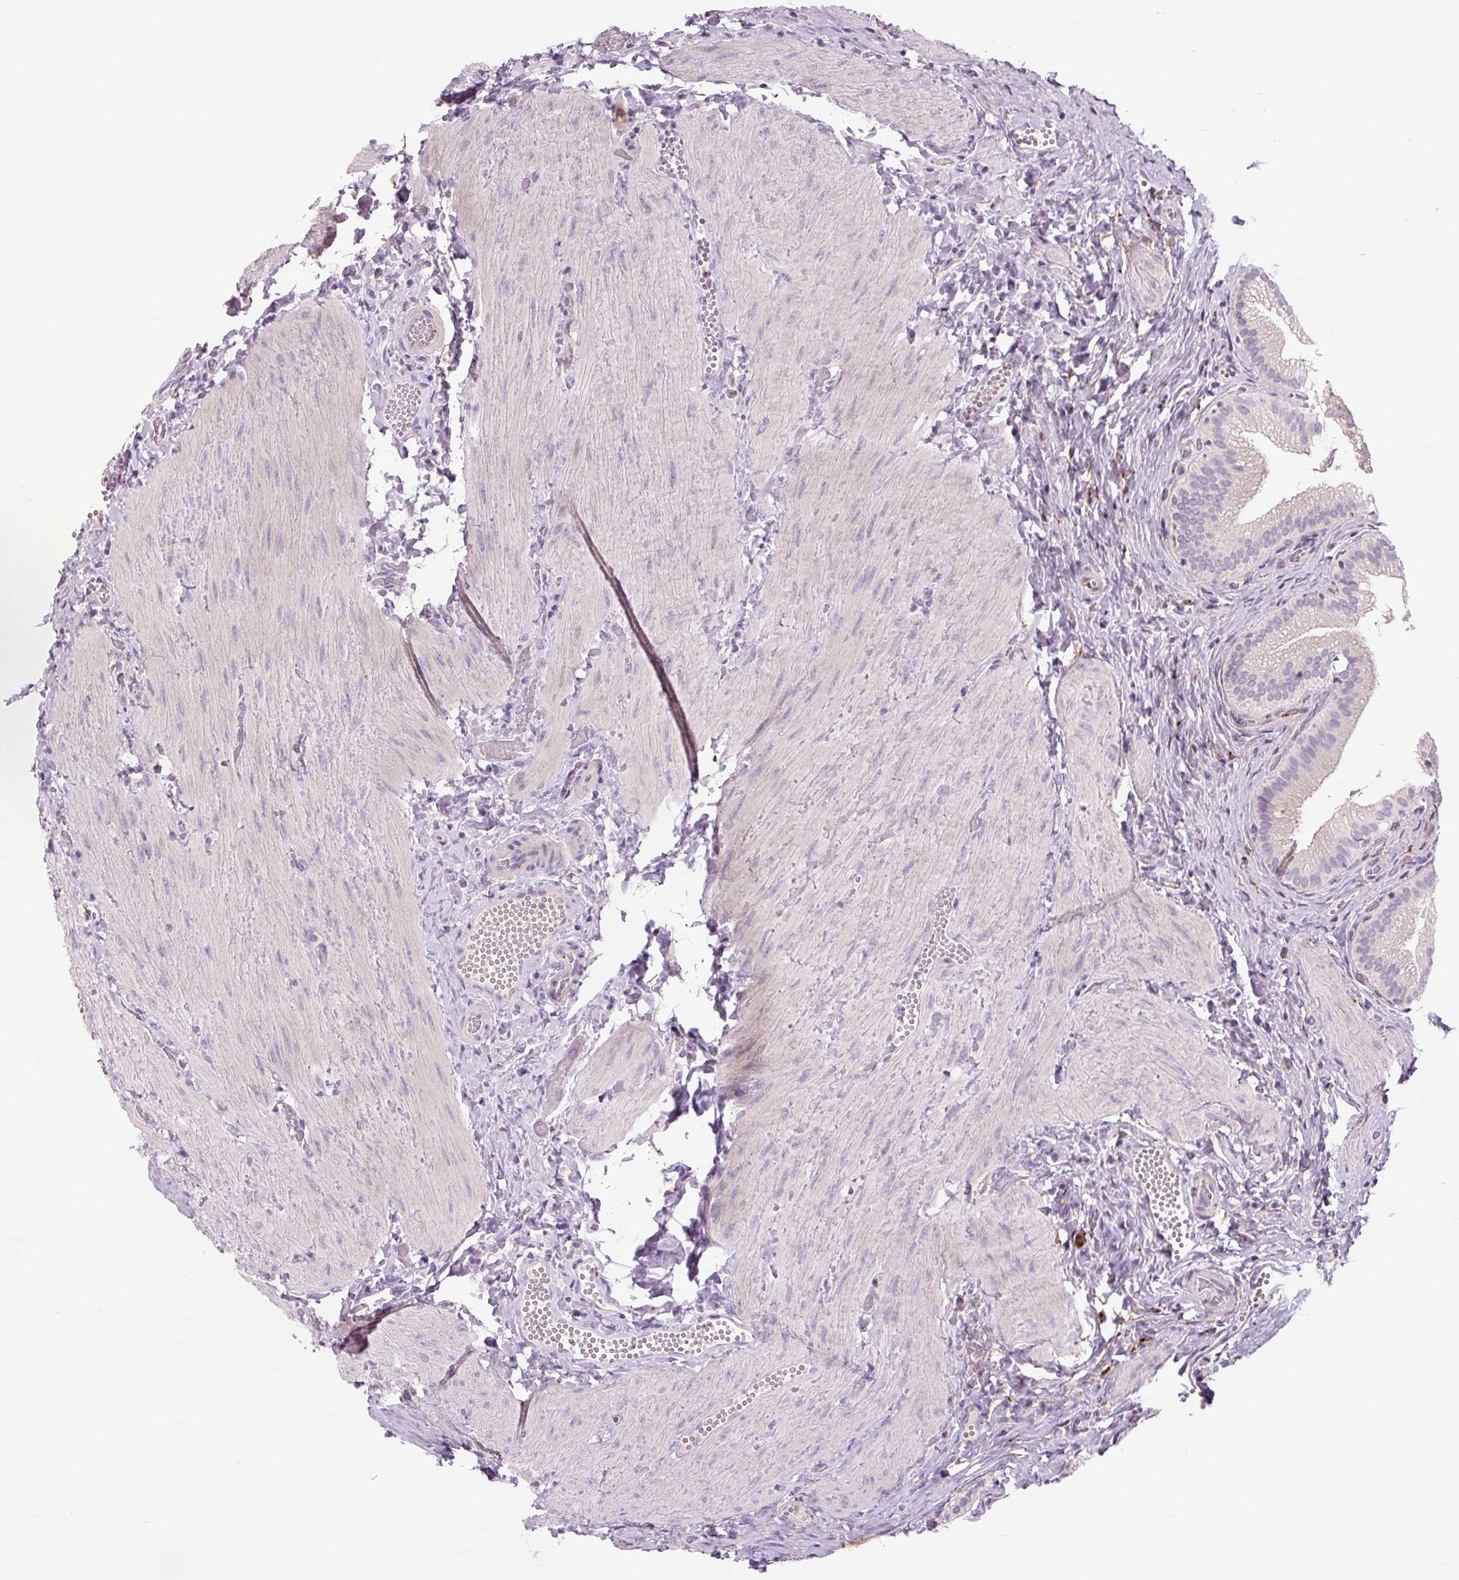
{"staining": {"intensity": "weak", "quantity": "<25%", "location": "cytoplasmic/membranous"}, "tissue": "gallbladder", "cell_type": "Glandular cells", "image_type": "normal", "snomed": [{"axis": "morphology", "description": "Normal tissue, NOS"}, {"axis": "topography", "description": "Gallbladder"}], "caption": "Immunohistochemistry (IHC) of normal gallbladder shows no expression in glandular cells.", "gene": "TMEM100", "patient": {"sex": "male", "age": 17}}